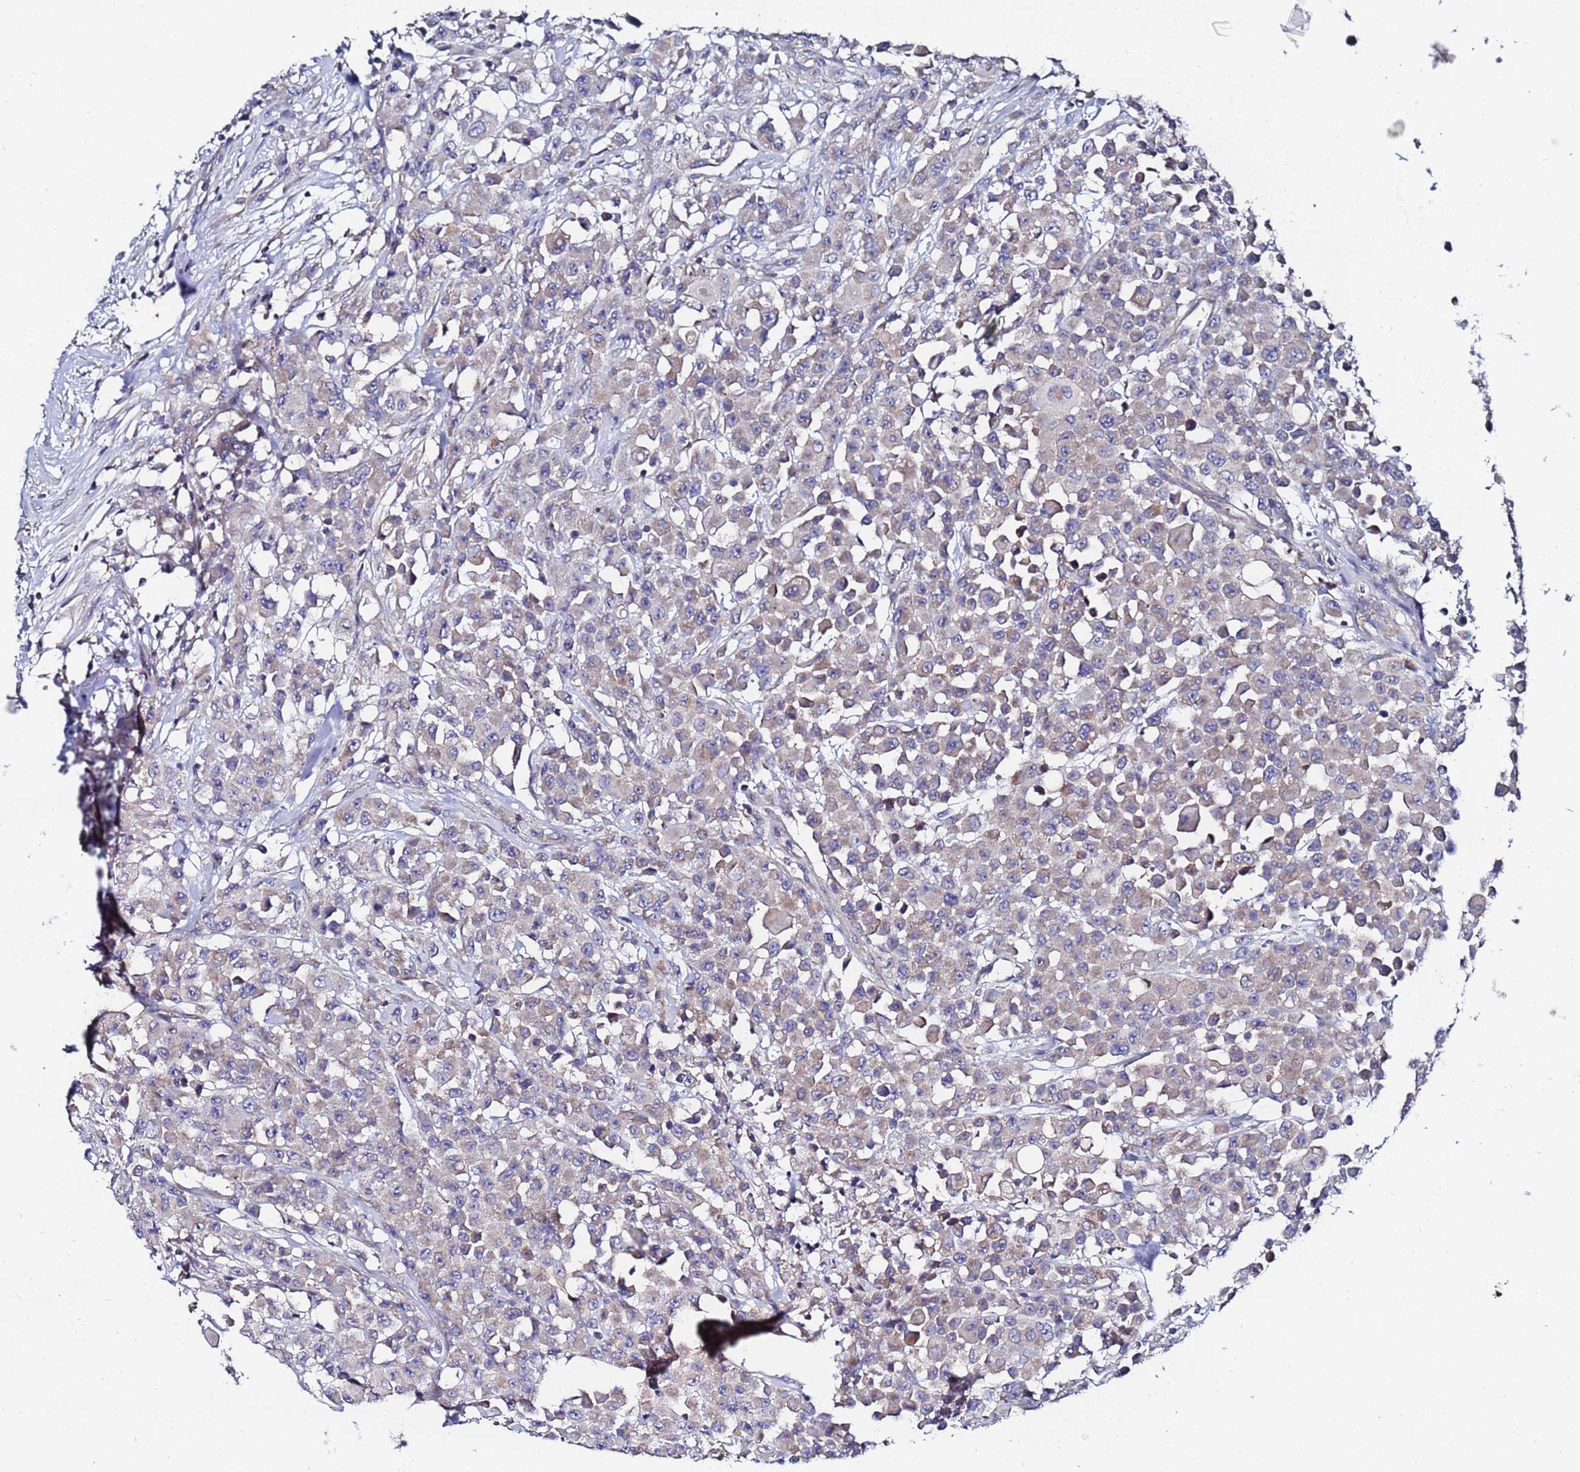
{"staining": {"intensity": "weak", "quantity": "<25%", "location": "cytoplasmic/membranous"}, "tissue": "colorectal cancer", "cell_type": "Tumor cells", "image_type": "cancer", "snomed": [{"axis": "morphology", "description": "Adenocarcinoma, NOS"}, {"axis": "topography", "description": "Colon"}], "caption": "Human colorectal cancer stained for a protein using immunohistochemistry (IHC) displays no staining in tumor cells.", "gene": "FAHD2A", "patient": {"sex": "male", "age": 51}}